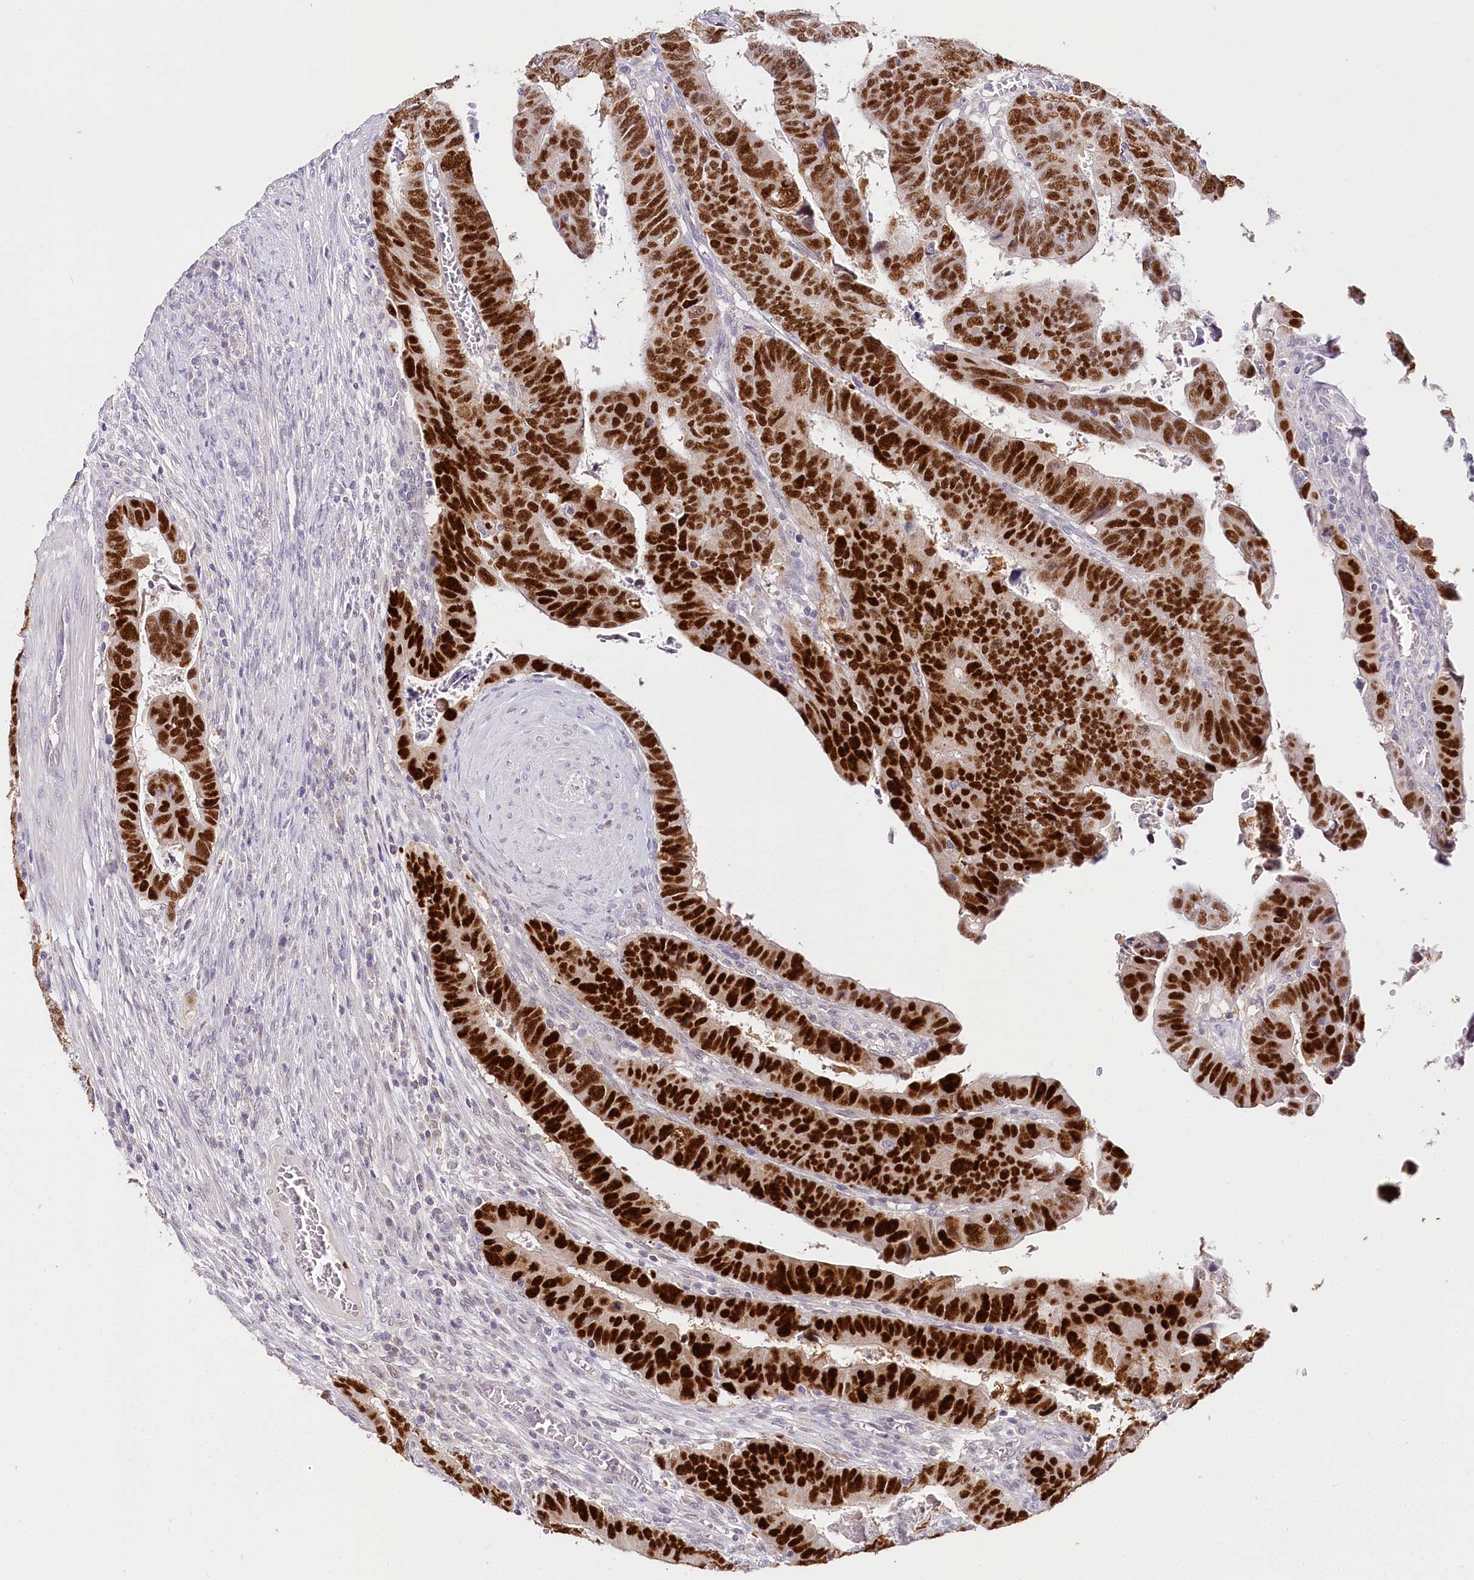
{"staining": {"intensity": "strong", "quantity": ">75%", "location": "nuclear"}, "tissue": "colorectal cancer", "cell_type": "Tumor cells", "image_type": "cancer", "snomed": [{"axis": "morphology", "description": "Normal tissue, NOS"}, {"axis": "morphology", "description": "Adenocarcinoma, NOS"}, {"axis": "topography", "description": "Rectum"}], "caption": "This histopathology image exhibits immunohistochemistry (IHC) staining of colorectal cancer, with high strong nuclear expression in about >75% of tumor cells.", "gene": "TP53", "patient": {"sex": "female", "age": 65}}